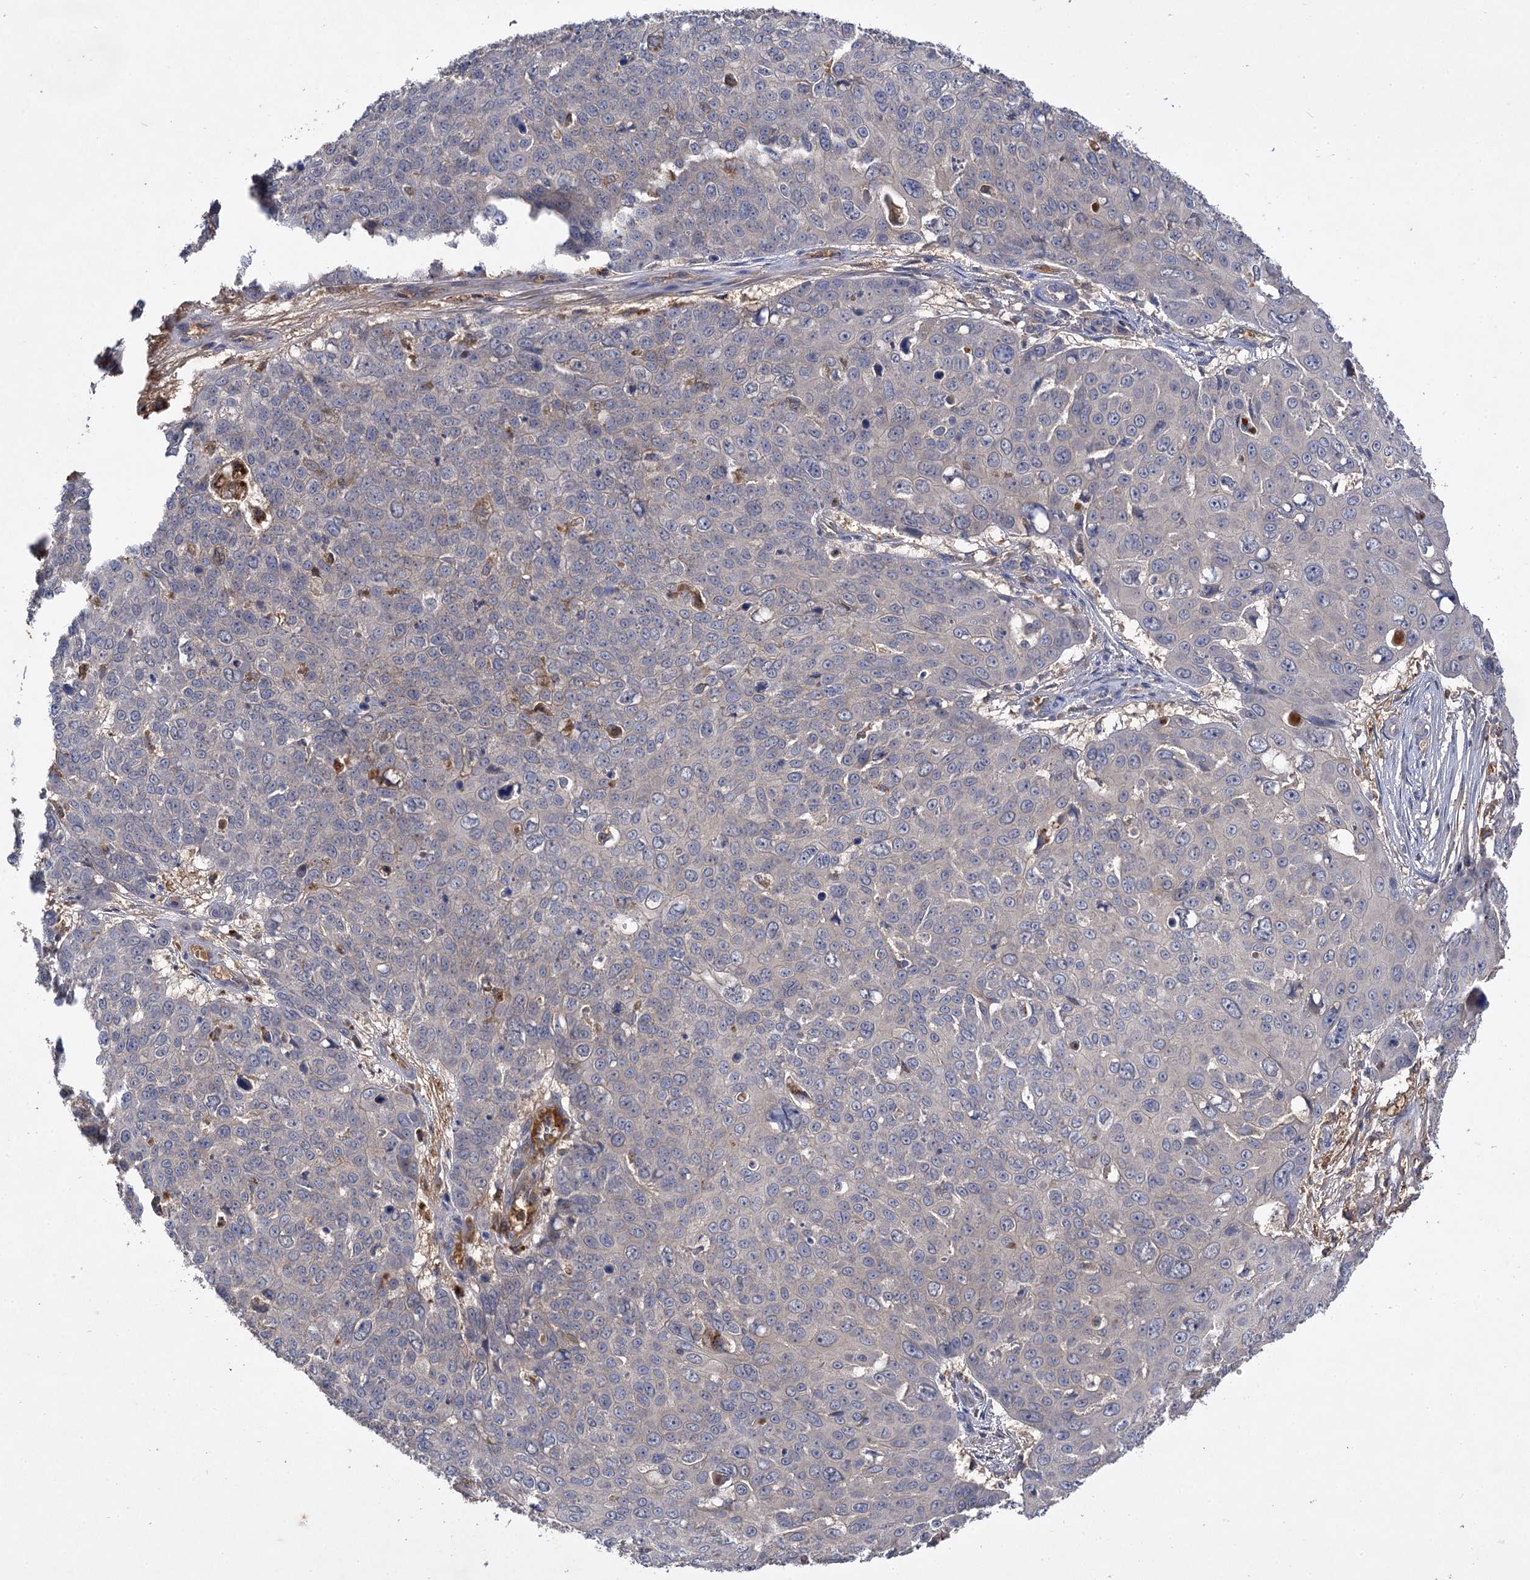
{"staining": {"intensity": "negative", "quantity": "none", "location": "none"}, "tissue": "skin cancer", "cell_type": "Tumor cells", "image_type": "cancer", "snomed": [{"axis": "morphology", "description": "Squamous cell carcinoma, NOS"}, {"axis": "topography", "description": "Skin"}], "caption": "Squamous cell carcinoma (skin) was stained to show a protein in brown. There is no significant expression in tumor cells.", "gene": "USP50", "patient": {"sex": "male", "age": 71}}